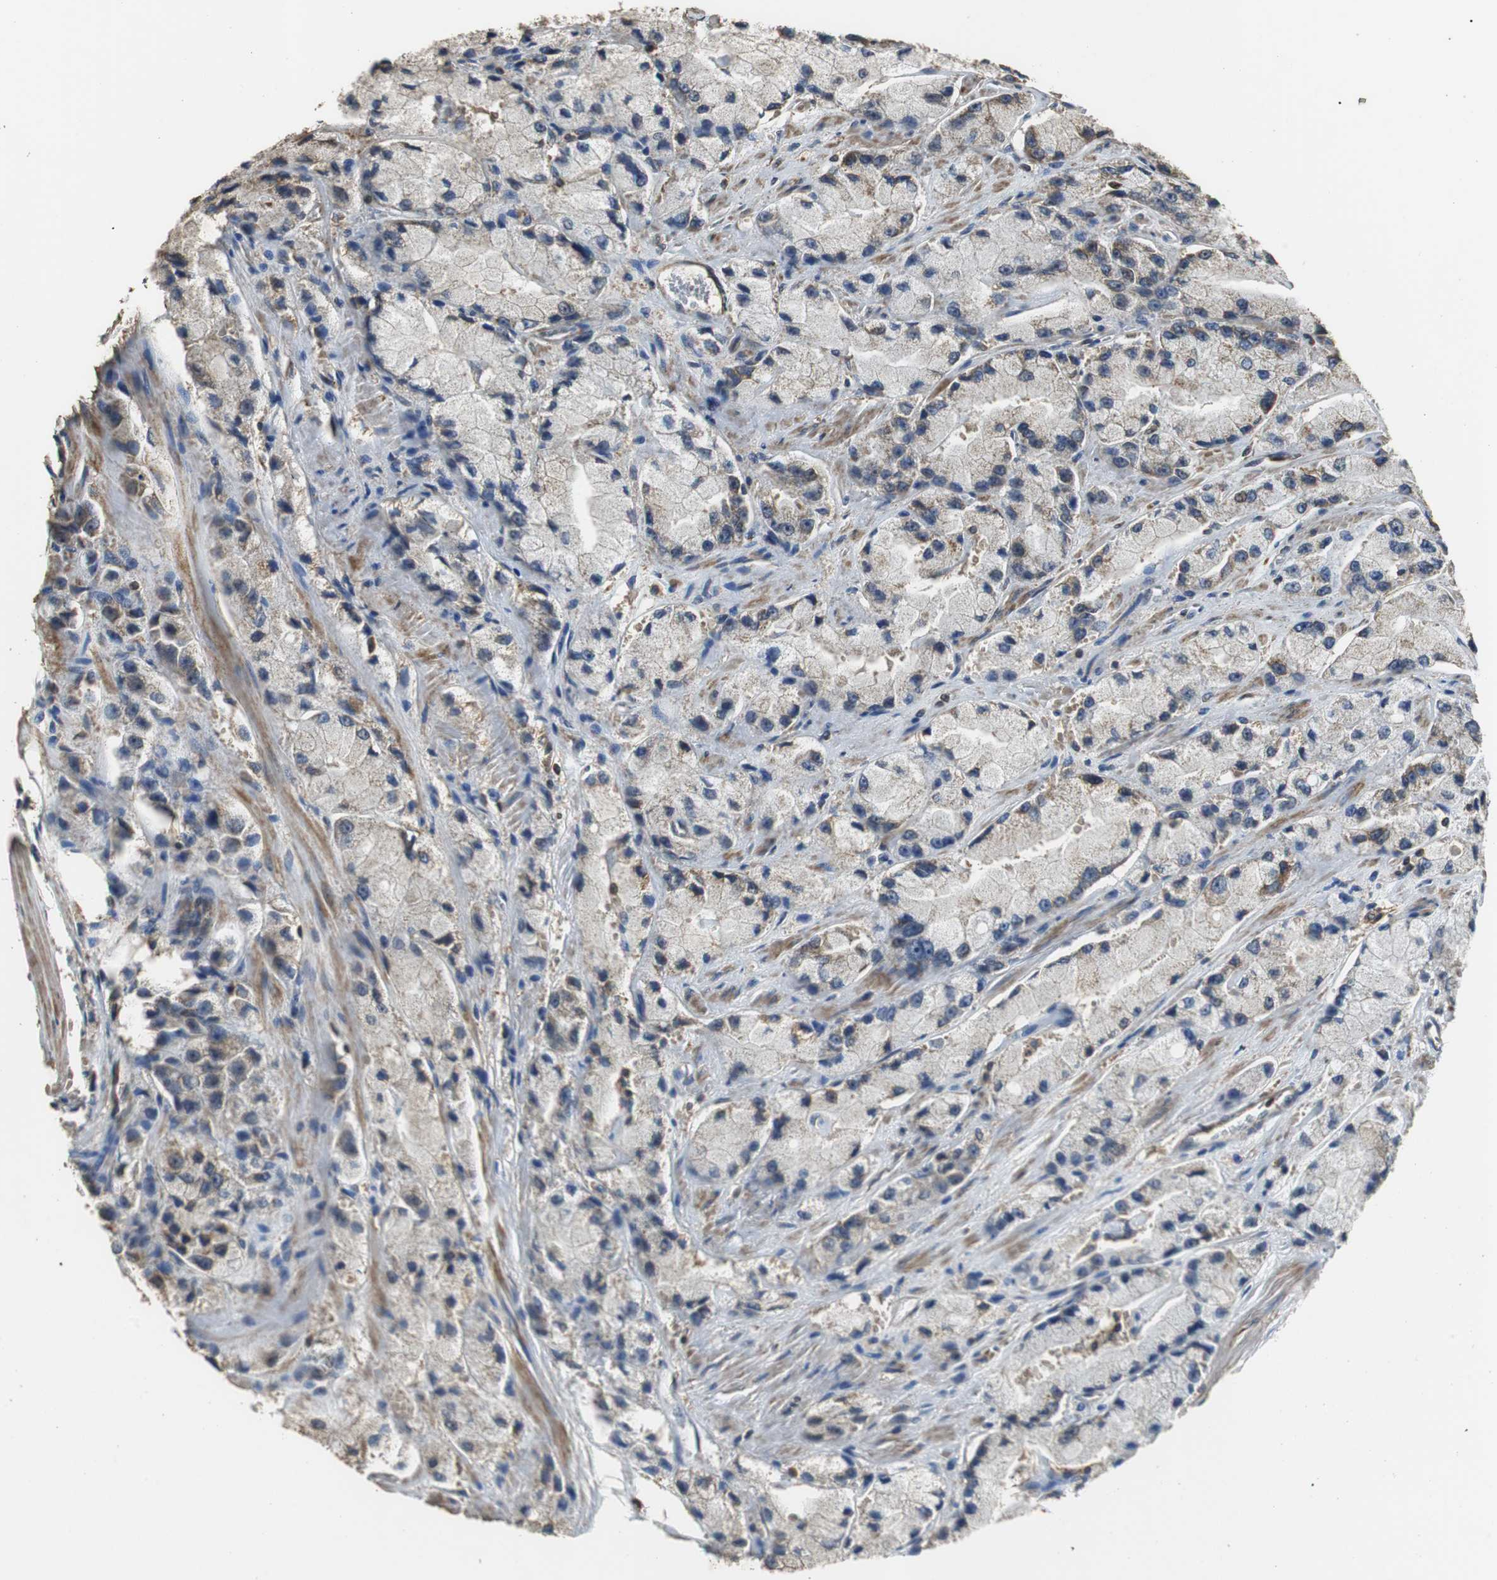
{"staining": {"intensity": "weak", "quantity": "<25%", "location": "cytoplasmic/membranous"}, "tissue": "prostate cancer", "cell_type": "Tumor cells", "image_type": "cancer", "snomed": [{"axis": "morphology", "description": "Adenocarcinoma, High grade"}, {"axis": "topography", "description": "Prostate"}], "caption": "This micrograph is of prostate cancer stained with immunohistochemistry to label a protein in brown with the nuclei are counter-stained blue. There is no positivity in tumor cells. Nuclei are stained in blue.", "gene": "NNT", "patient": {"sex": "male", "age": 58}}